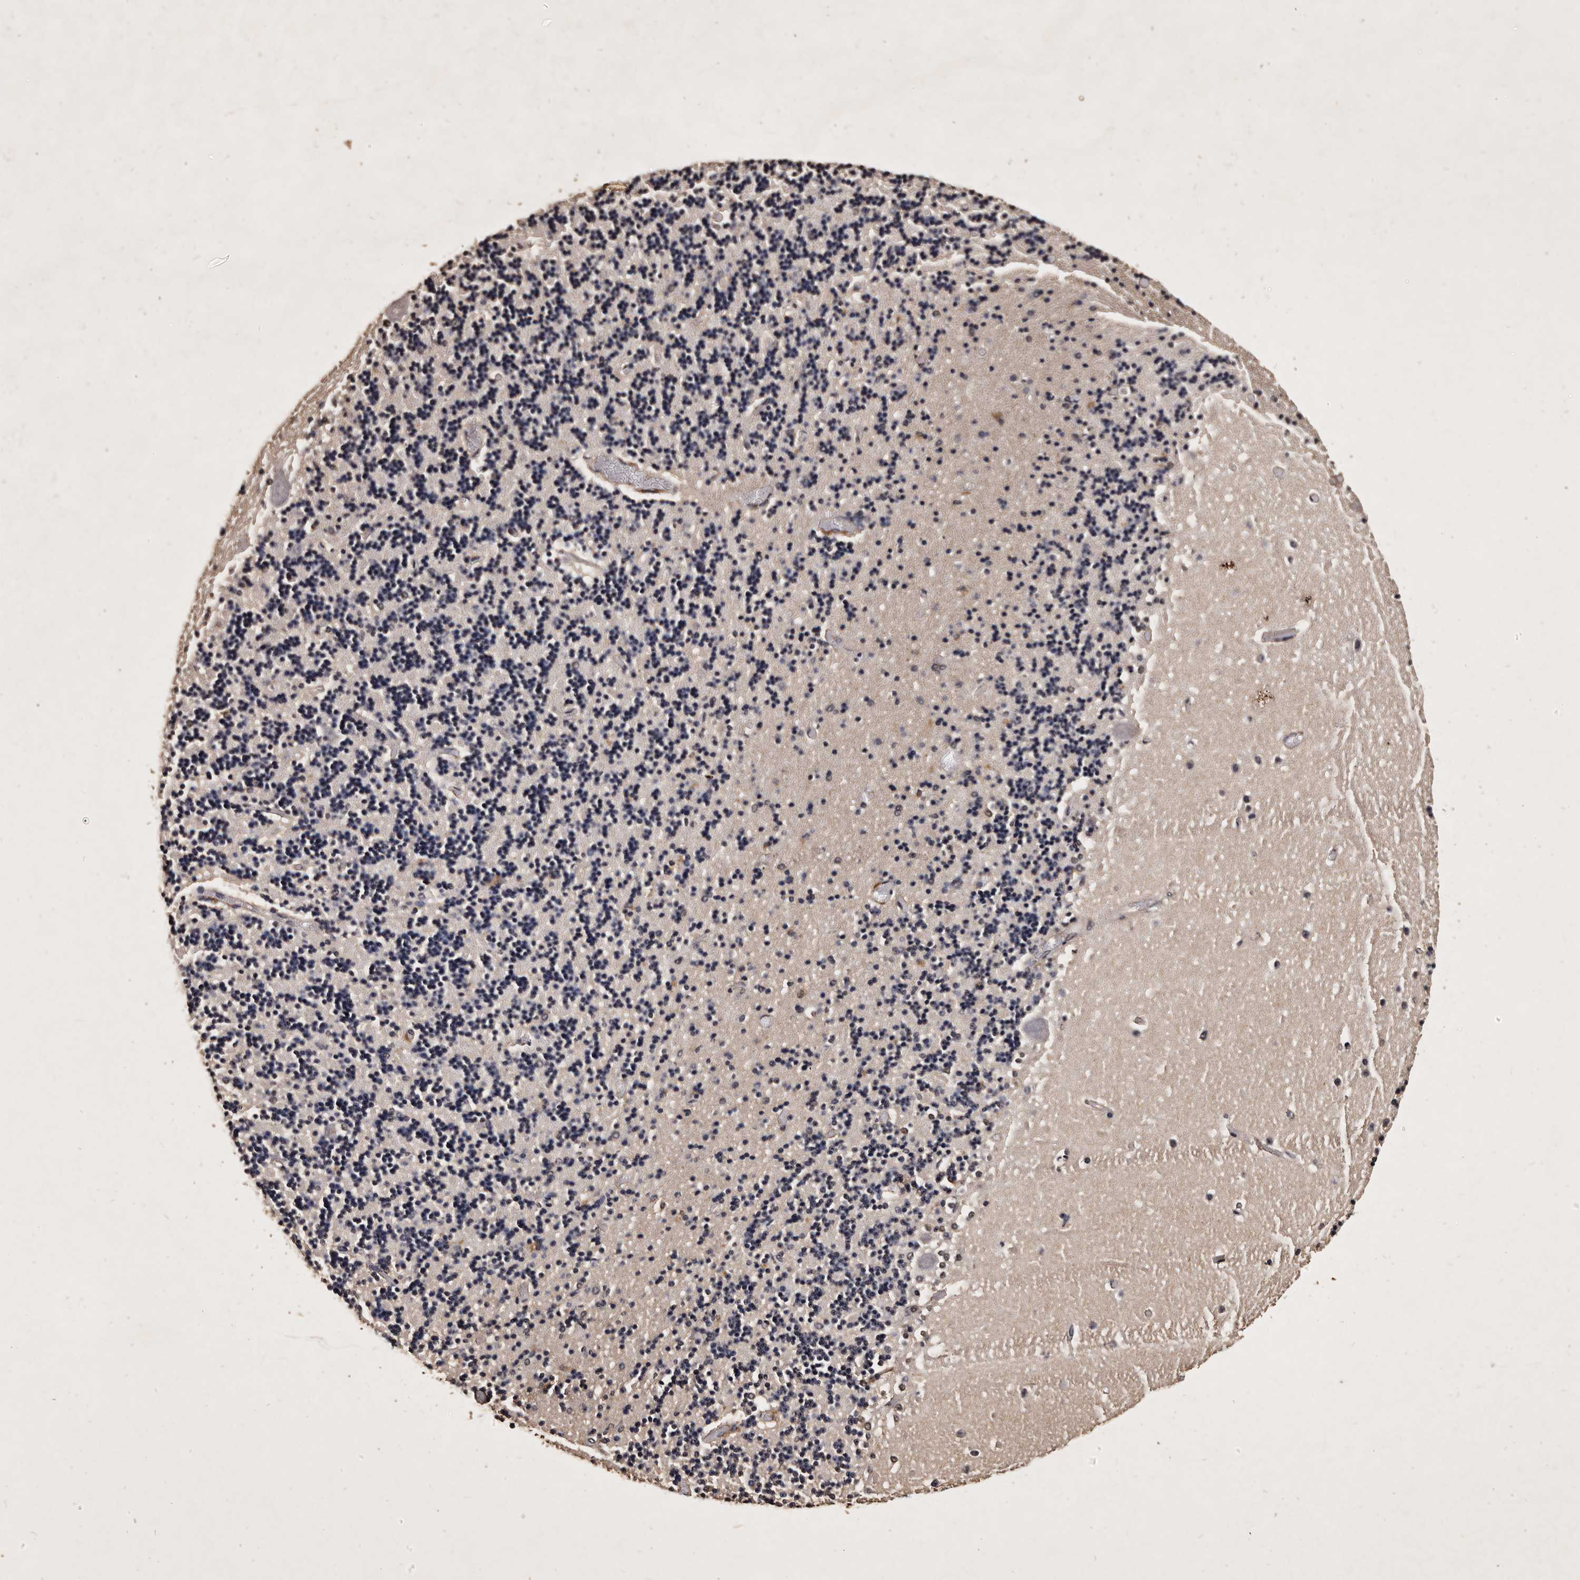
{"staining": {"intensity": "negative", "quantity": "none", "location": "none"}, "tissue": "cerebellum", "cell_type": "Cells in granular layer", "image_type": "normal", "snomed": [{"axis": "morphology", "description": "Normal tissue, NOS"}, {"axis": "topography", "description": "Cerebellum"}], "caption": "Protein analysis of benign cerebellum displays no significant positivity in cells in granular layer. The staining is performed using DAB (3,3'-diaminobenzidine) brown chromogen with nuclei counter-stained in using hematoxylin.", "gene": "PARS2", "patient": {"sex": "male", "age": 37}}